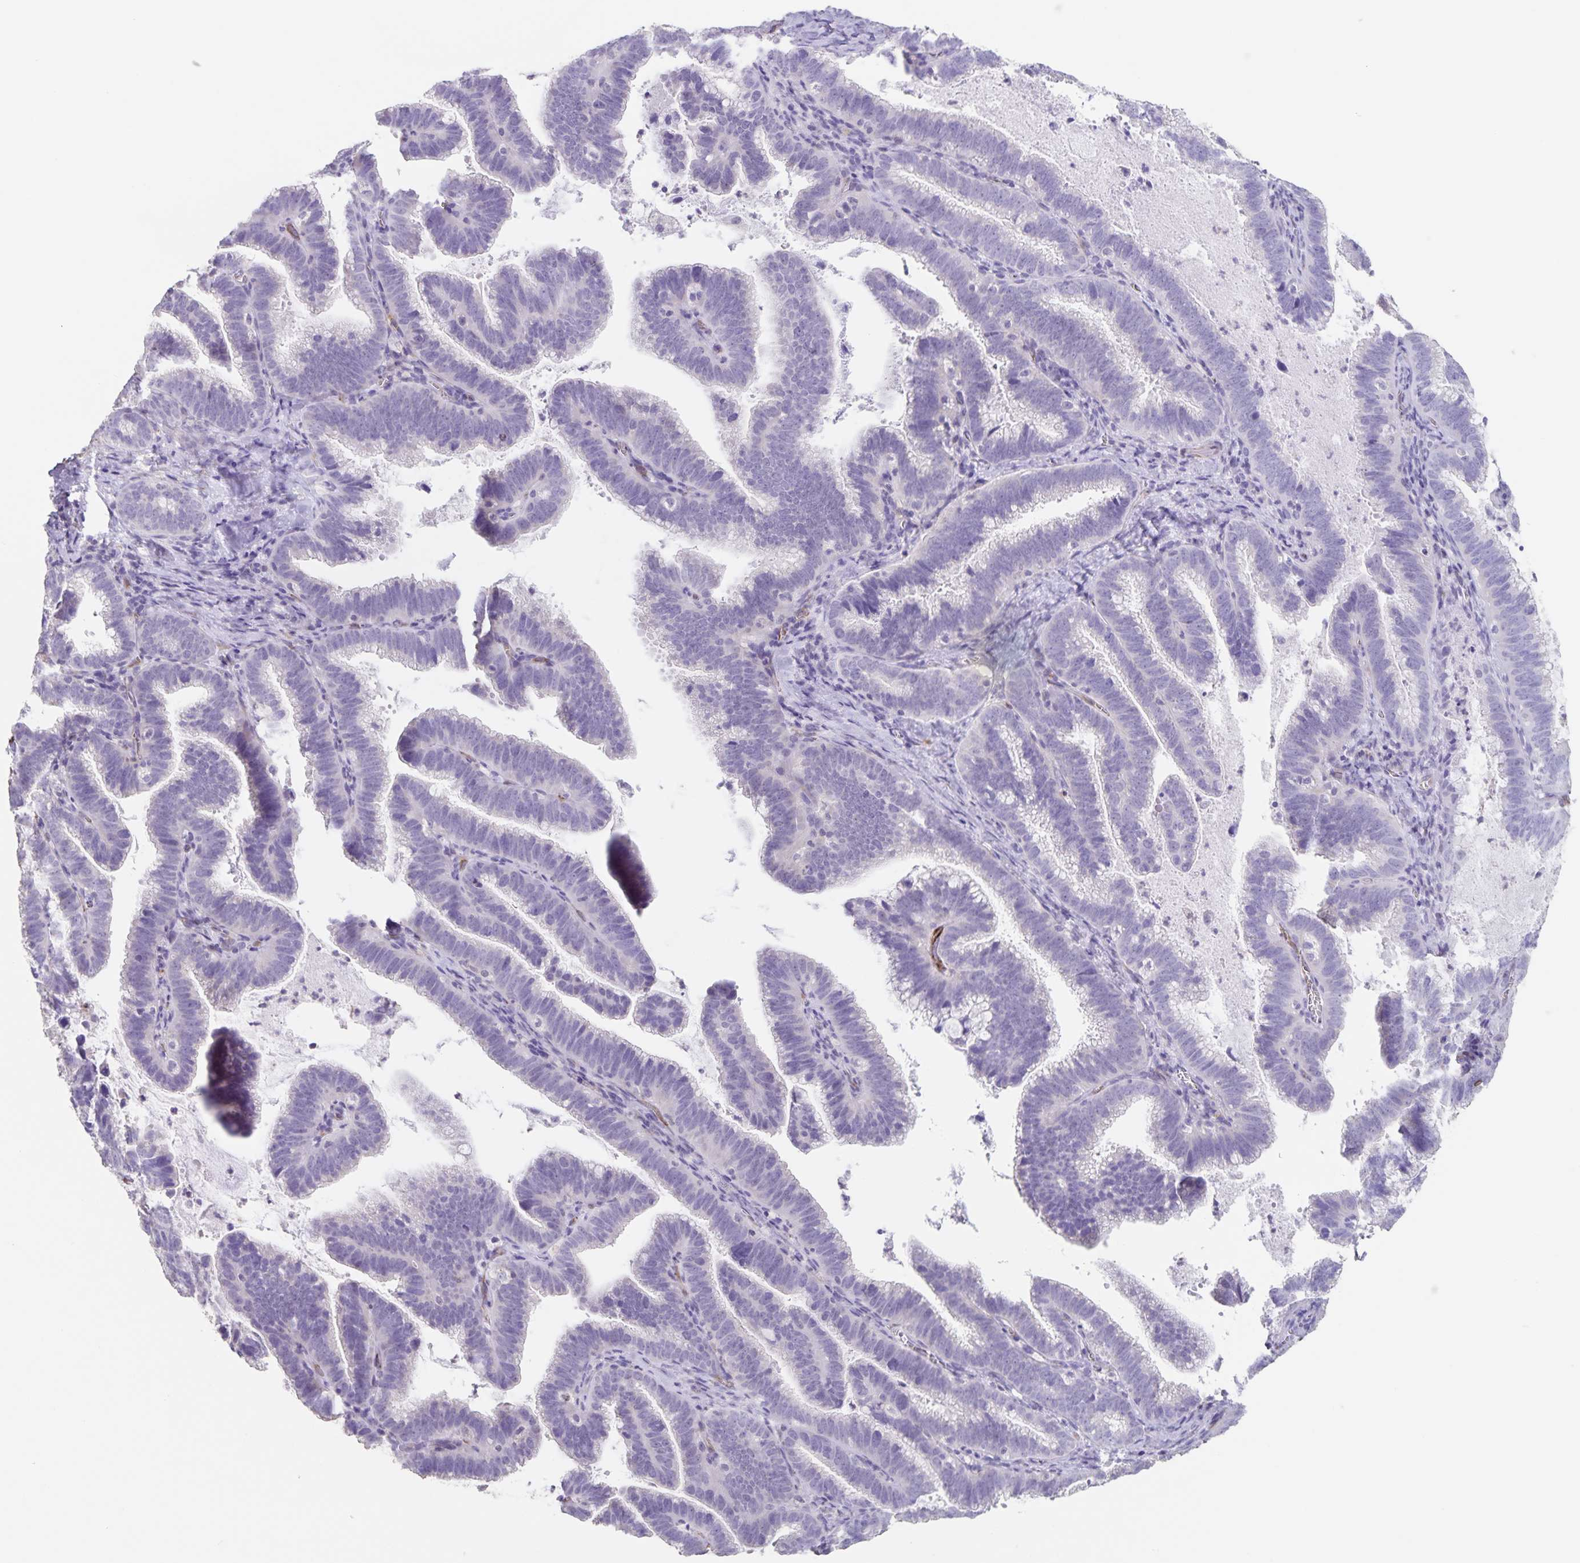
{"staining": {"intensity": "negative", "quantity": "none", "location": "none"}, "tissue": "cervical cancer", "cell_type": "Tumor cells", "image_type": "cancer", "snomed": [{"axis": "morphology", "description": "Adenocarcinoma, NOS"}, {"axis": "topography", "description": "Cervix"}], "caption": "Tumor cells are negative for brown protein staining in cervical cancer (adenocarcinoma).", "gene": "SYNM", "patient": {"sex": "female", "age": 61}}